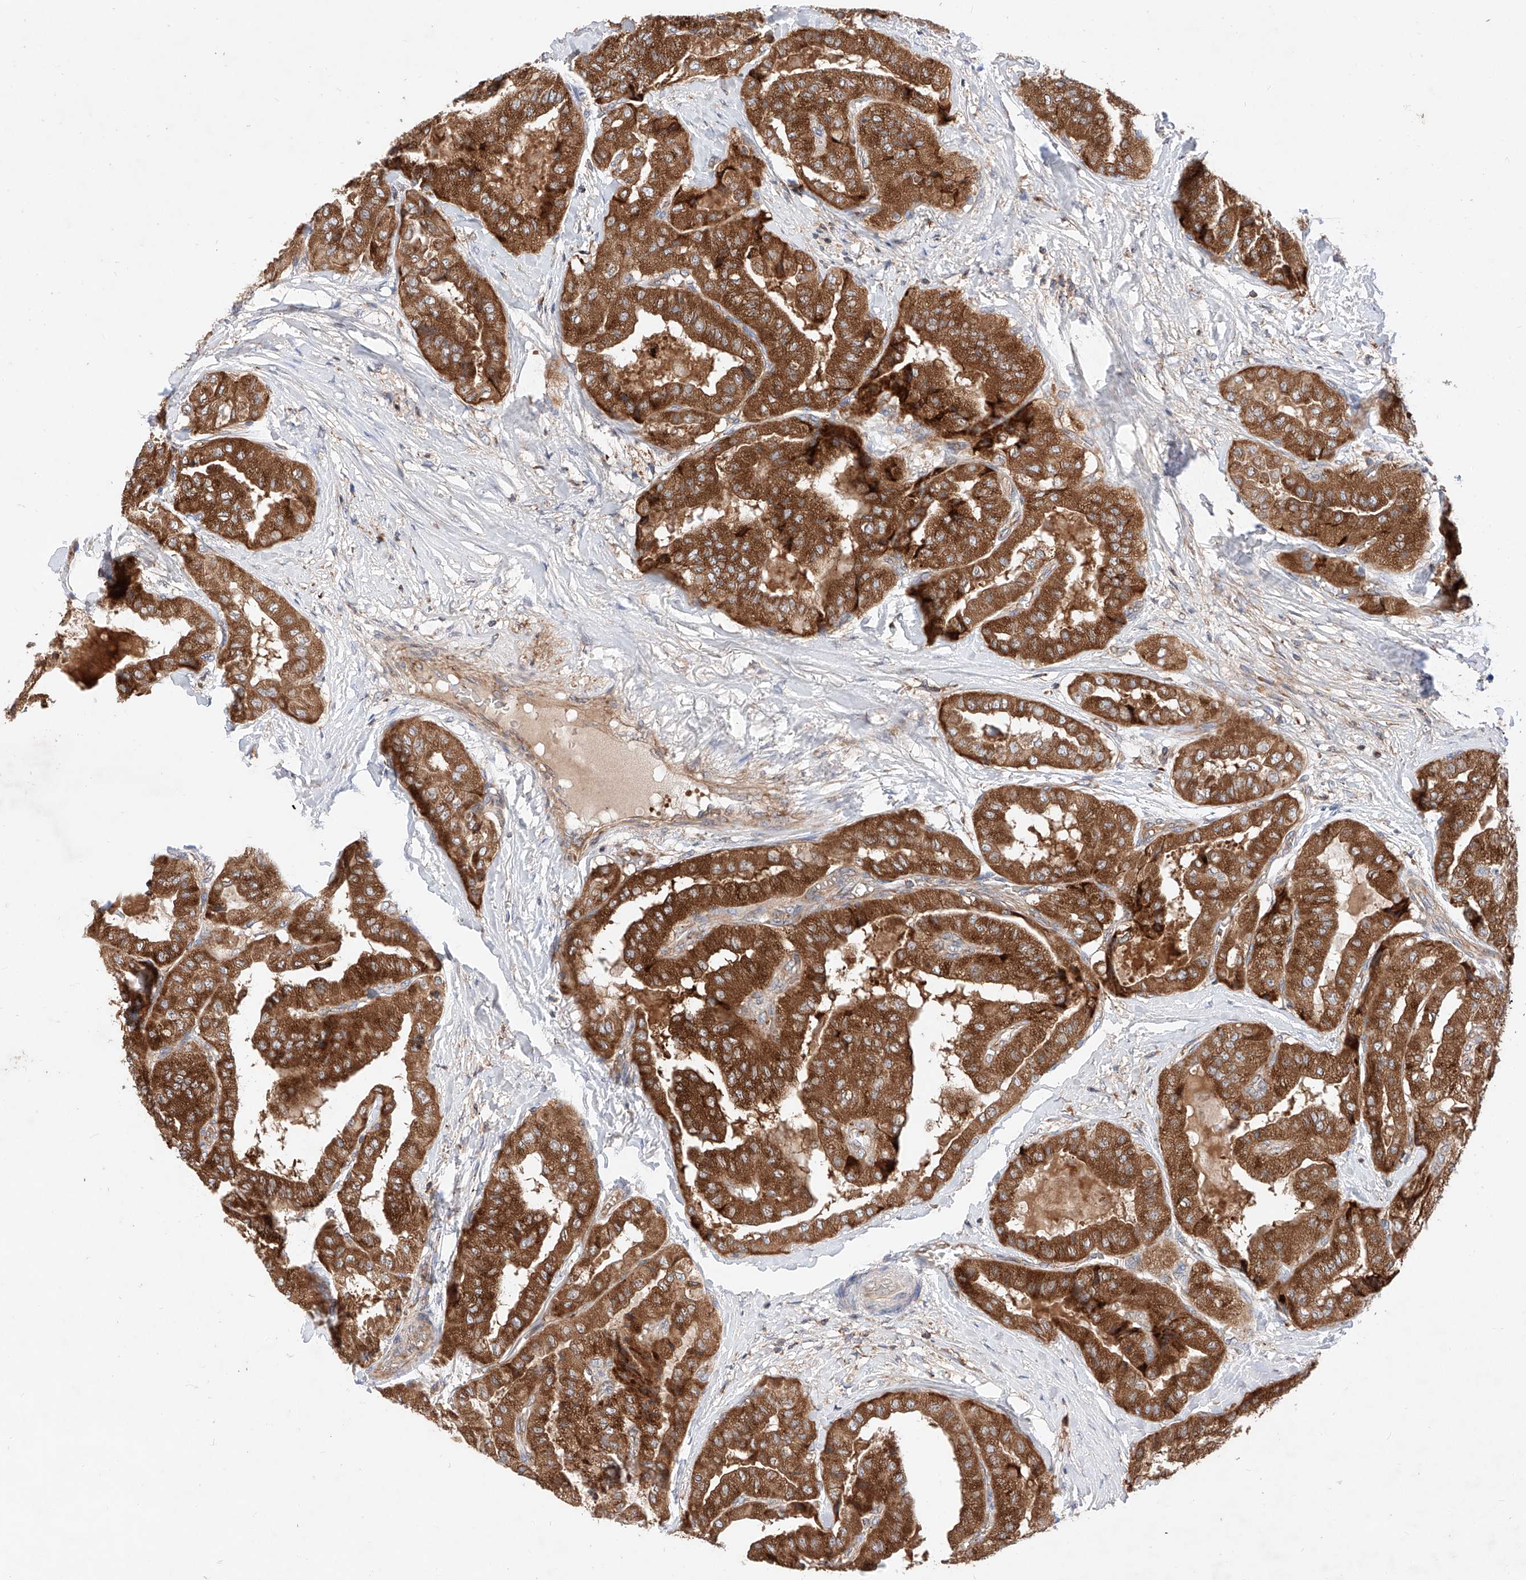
{"staining": {"intensity": "strong", "quantity": ">75%", "location": "cytoplasmic/membranous"}, "tissue": "thyroid cancer", "cell_type": "Tumor cells", "image_type": "cancer", "snomed": [{"axis": "morphology", "description": "Papillary adenocarcinoma, NOS"}, {"axis": "topography", "description": "Thyroid gland"}], "caption": "Immunohistochemistry (IHC) of papillary adenocarcinoma (thyroid) shows high levels of strong cytoplasmic/membranous staining in approximately >75% of tumor cells.", "gene": "NR1D1", "patient": {"sex": "female", "age": 59}}